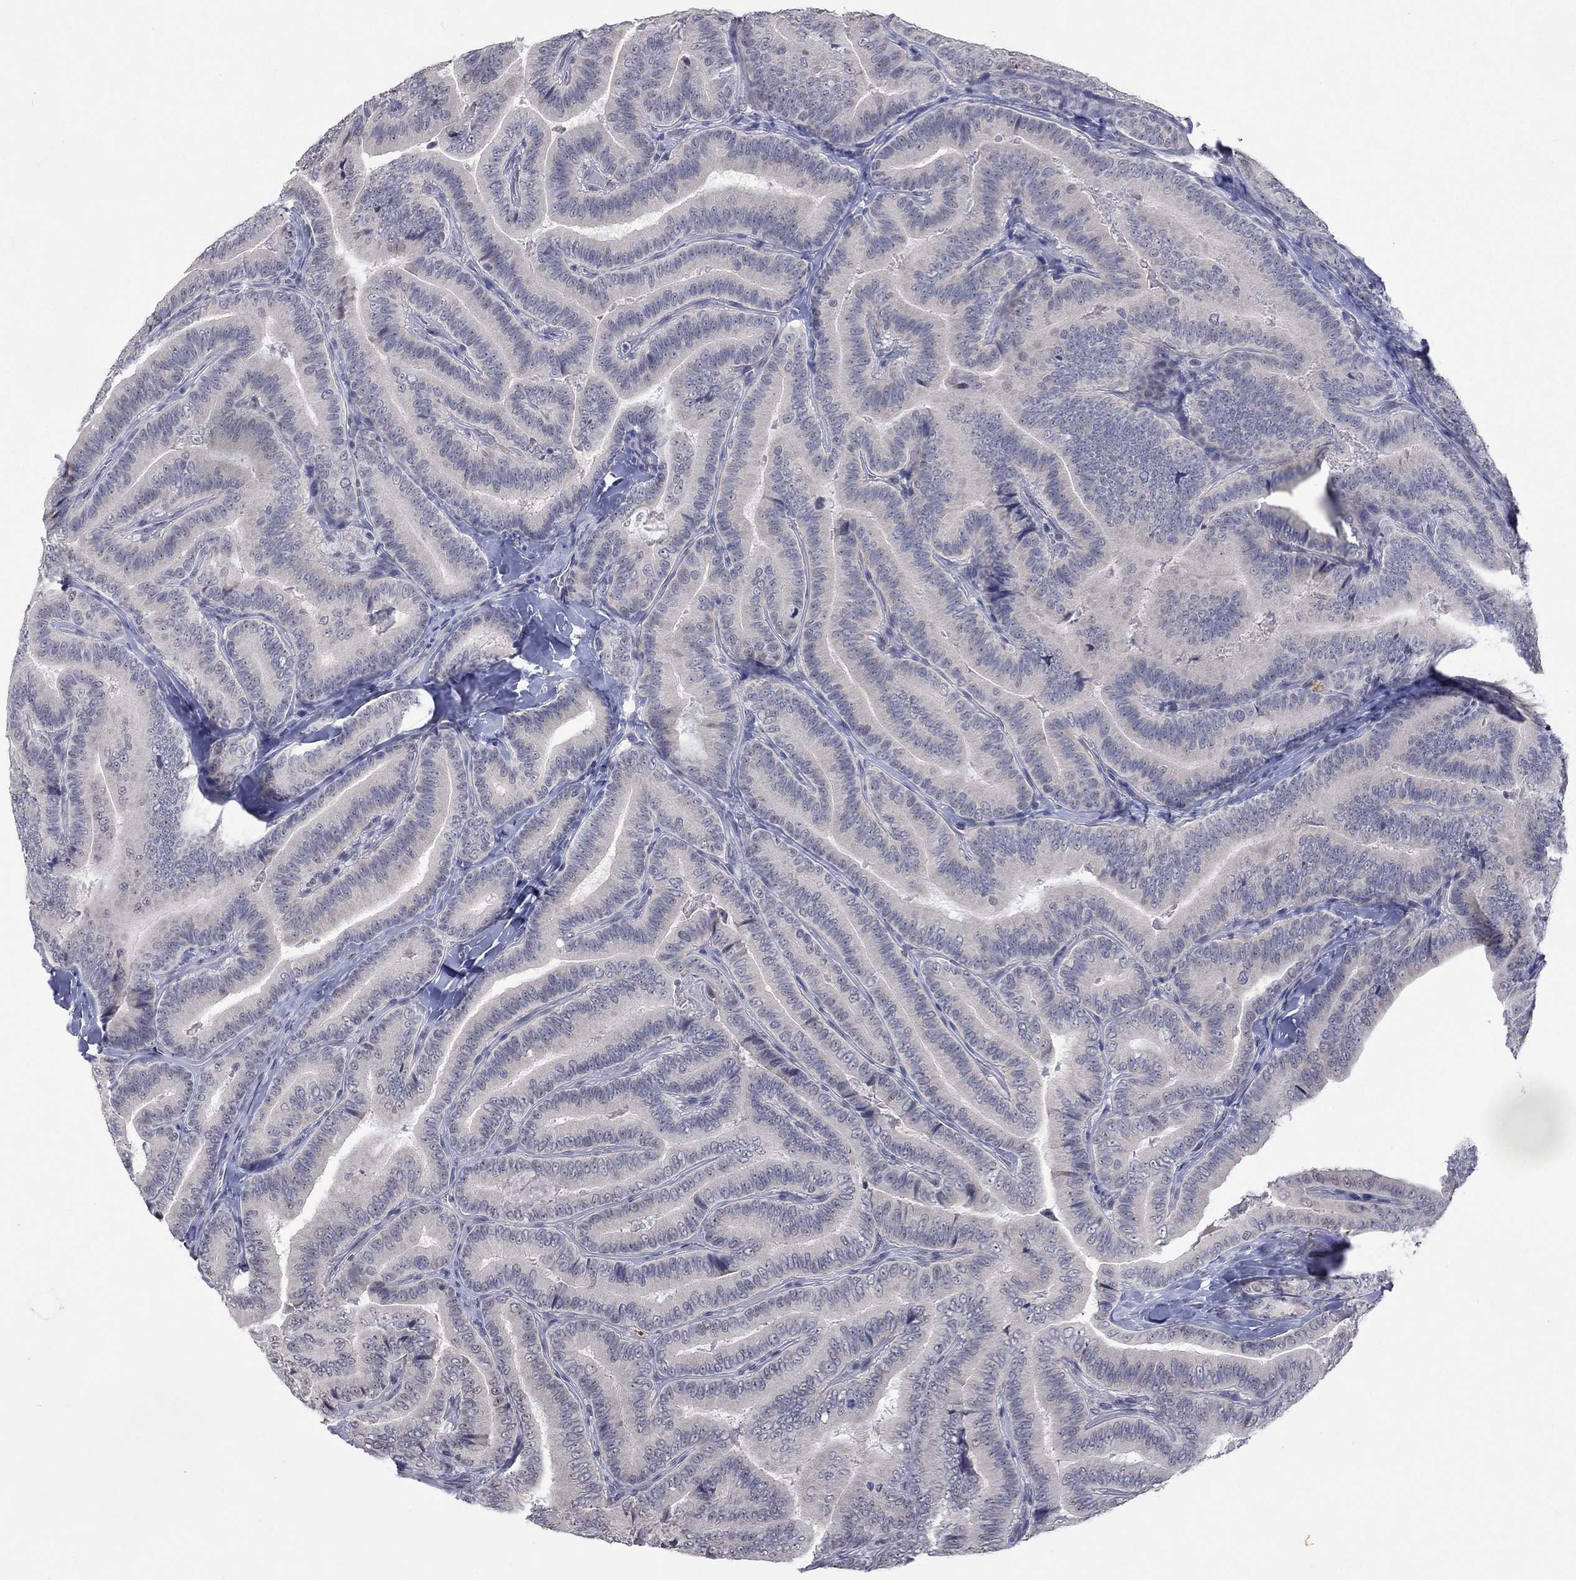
{"staining": {"intensity": "negative", "quantity": "none", "location": "none"}, "tissue": "thyroid cancer", "cell_type": "Tumor cells", "image_type": "cancer", "snomed": [{"axis": "morphology", "description": "Papillary adenocarcinoma, NOS"}, {"axis": "topography", "description": "Thyroid gland"}], "caption": "Immunohistochemical staining of thyroid papillary adenocarcinoma shows no significant staining in tumor cells. (Brightfield microscopy of DAB immunohistochemistry (IHC) at high magnification).", "gene": "TMEM143", "patient": {"sex": "male", "age": 61}}